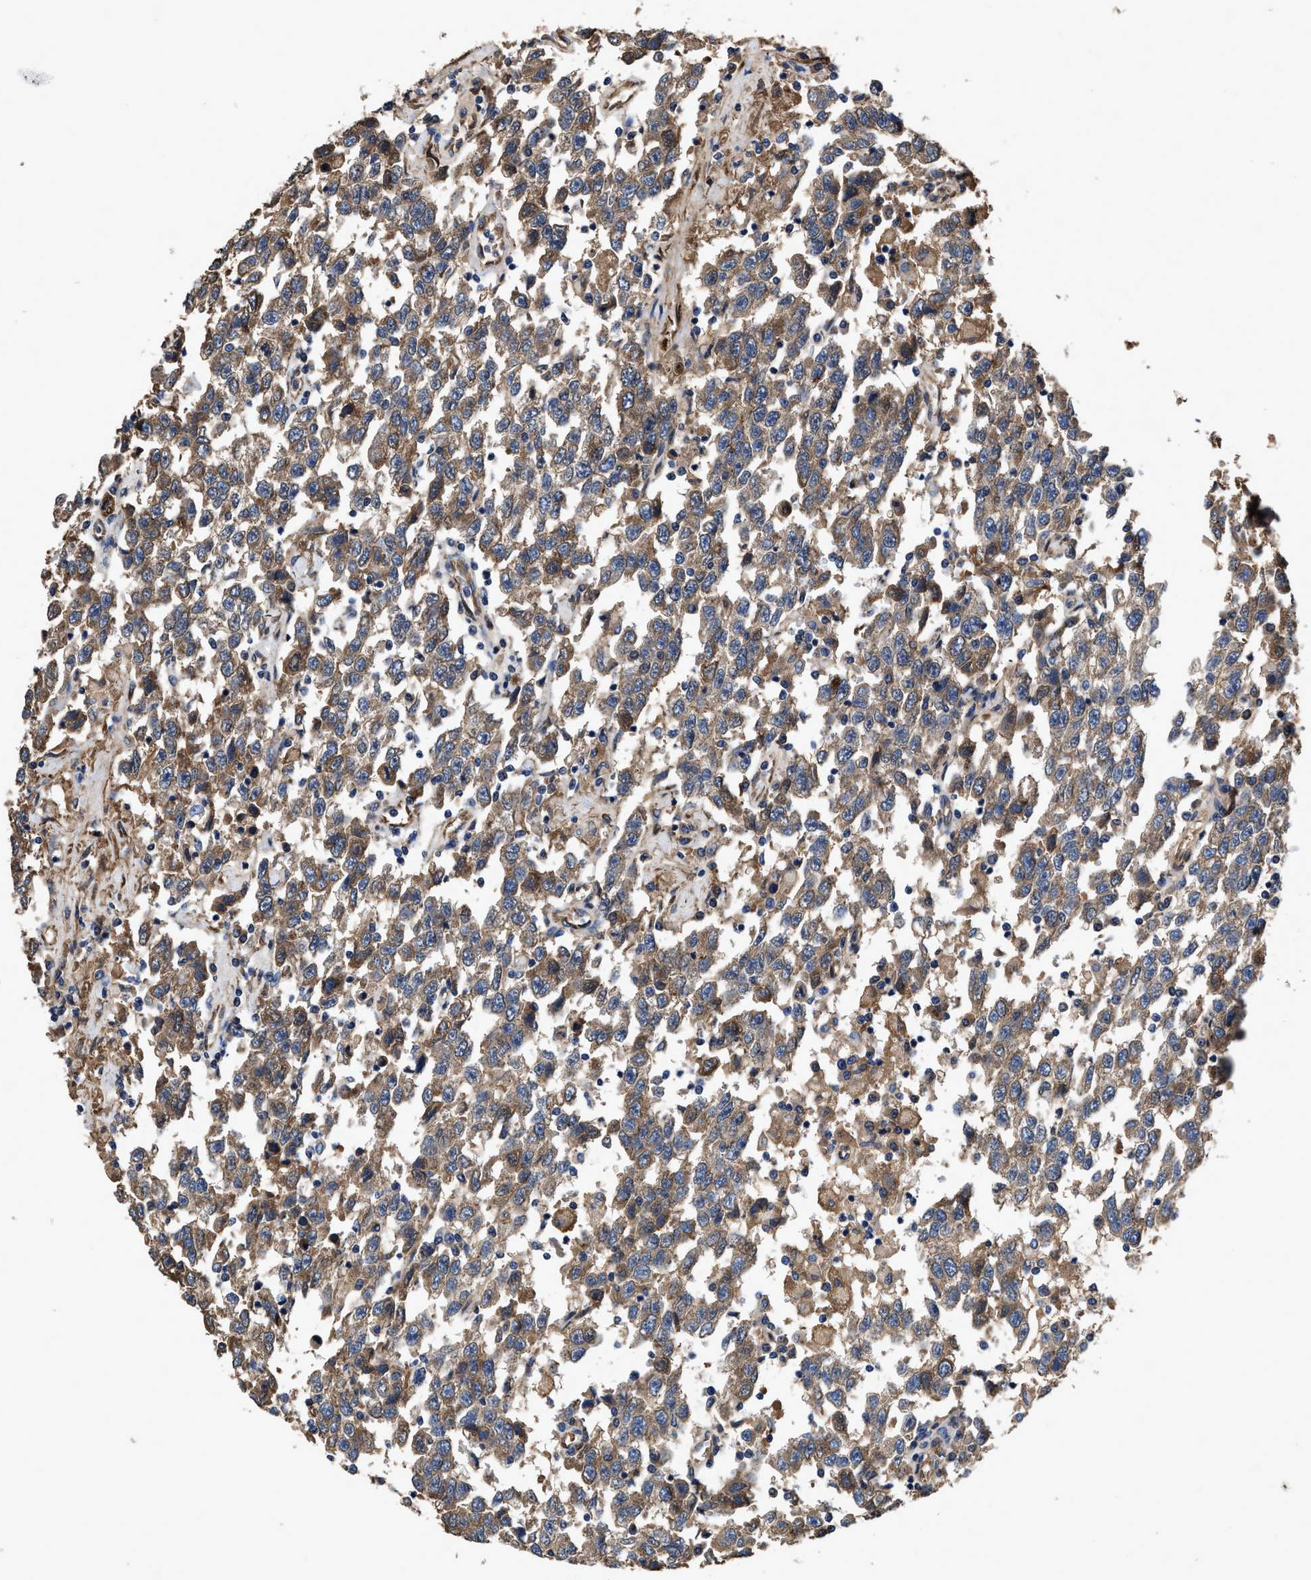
{"staining": {"intensity": "moderate", "quantity": ">75%", "location": "cytoplasmic/membranous"}, "tissue": "testis cancer", "cell_type": "Tumor cells", "image_type": "cancer", "snomed": [{"axis": "morphology", "description": "Seminoma, NOS"}, {"axis": "topography", "description": "Testis"}], "caption": "A high-resolution photomicrograph shows IHC staining of testis cancer, which displays moderate cytoplasmic/membranous expression in about >75% of tumor cells.", "gene": "IDNK", "patient": {"sex": "male", "age": 41}}